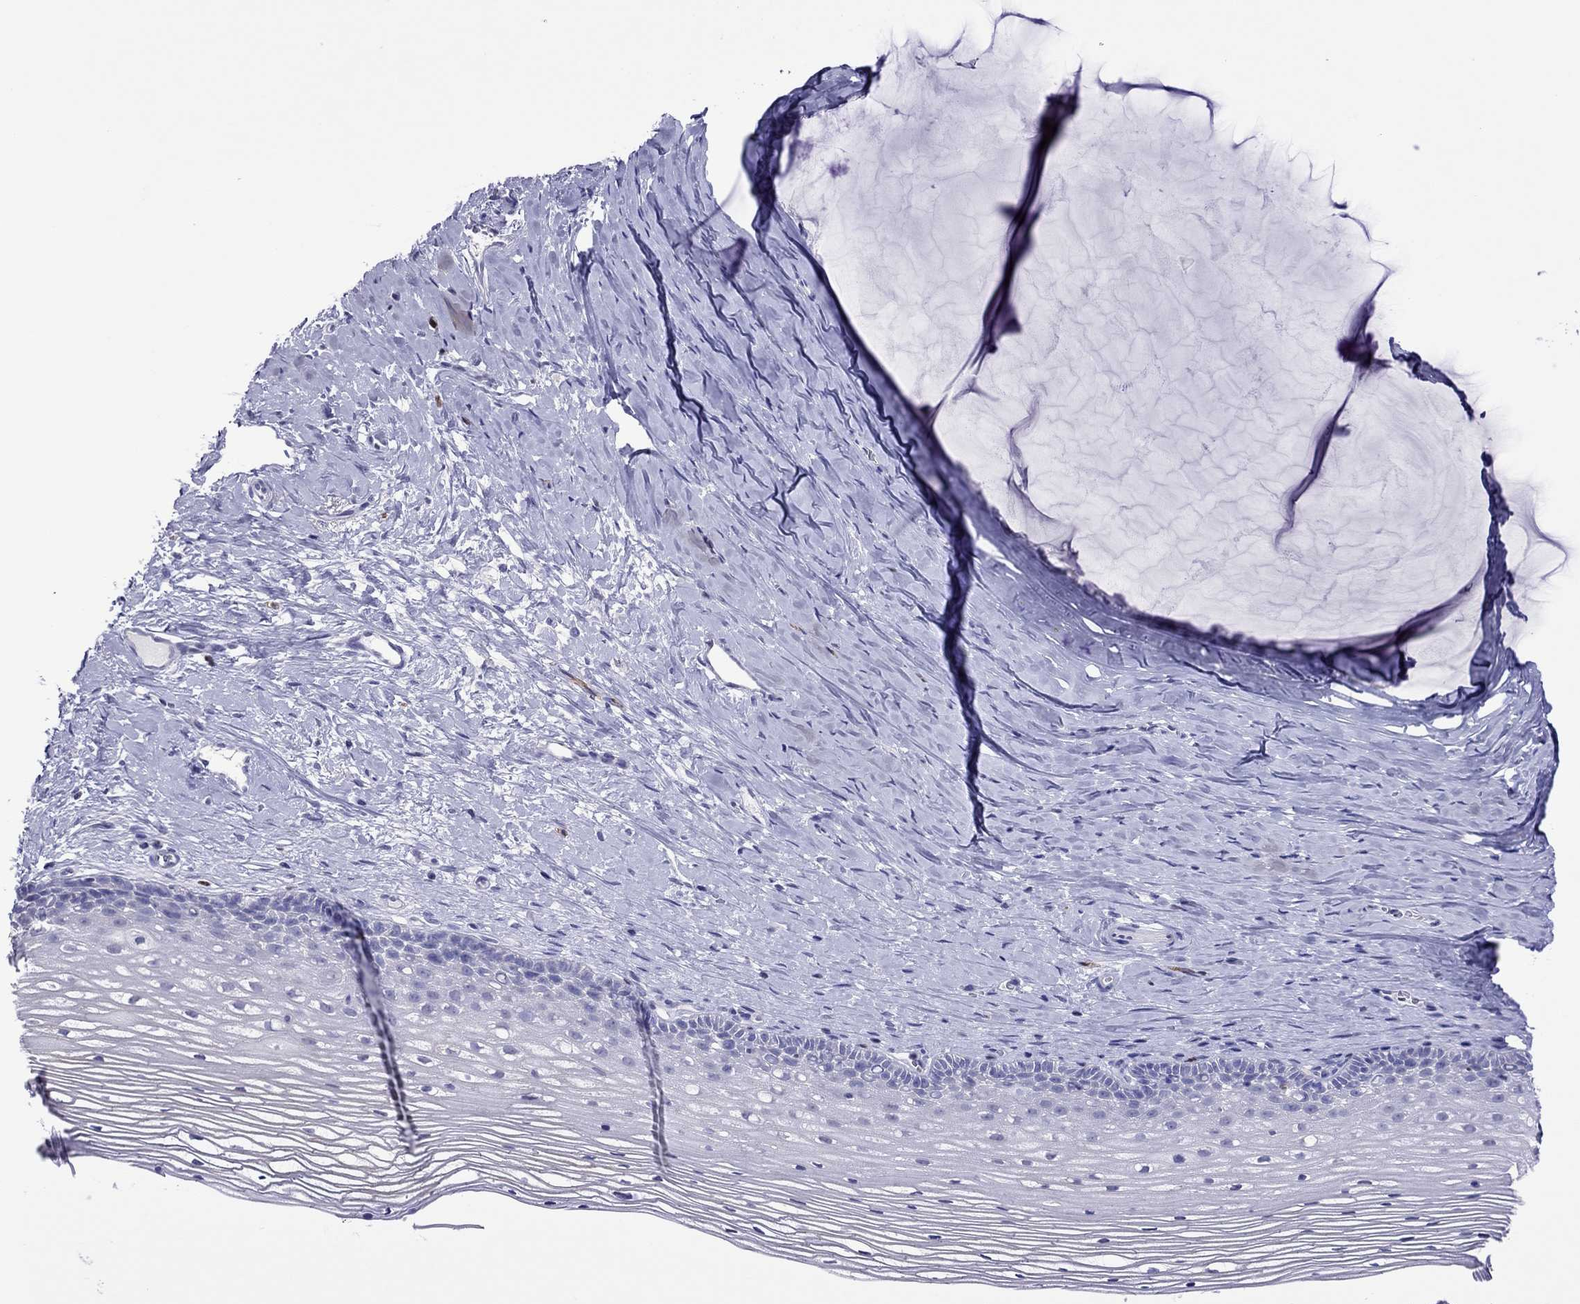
{"staining": {"intensity": "negative", "quantity": "none", "location": "none"}, "tissue": "cervix", "cell_type": "Glandular cells", "image_type": "normal", "snomed": [{"axis": "morphology", "description": "Normal tissue, NOS"}, {"axis": "topography", "description": "Cervix"}], "caption": "The image reveals no staining of glandular cells in normal cervix.", "gene": "MPZ", "patient": {"sex": "female", "age": 40}}